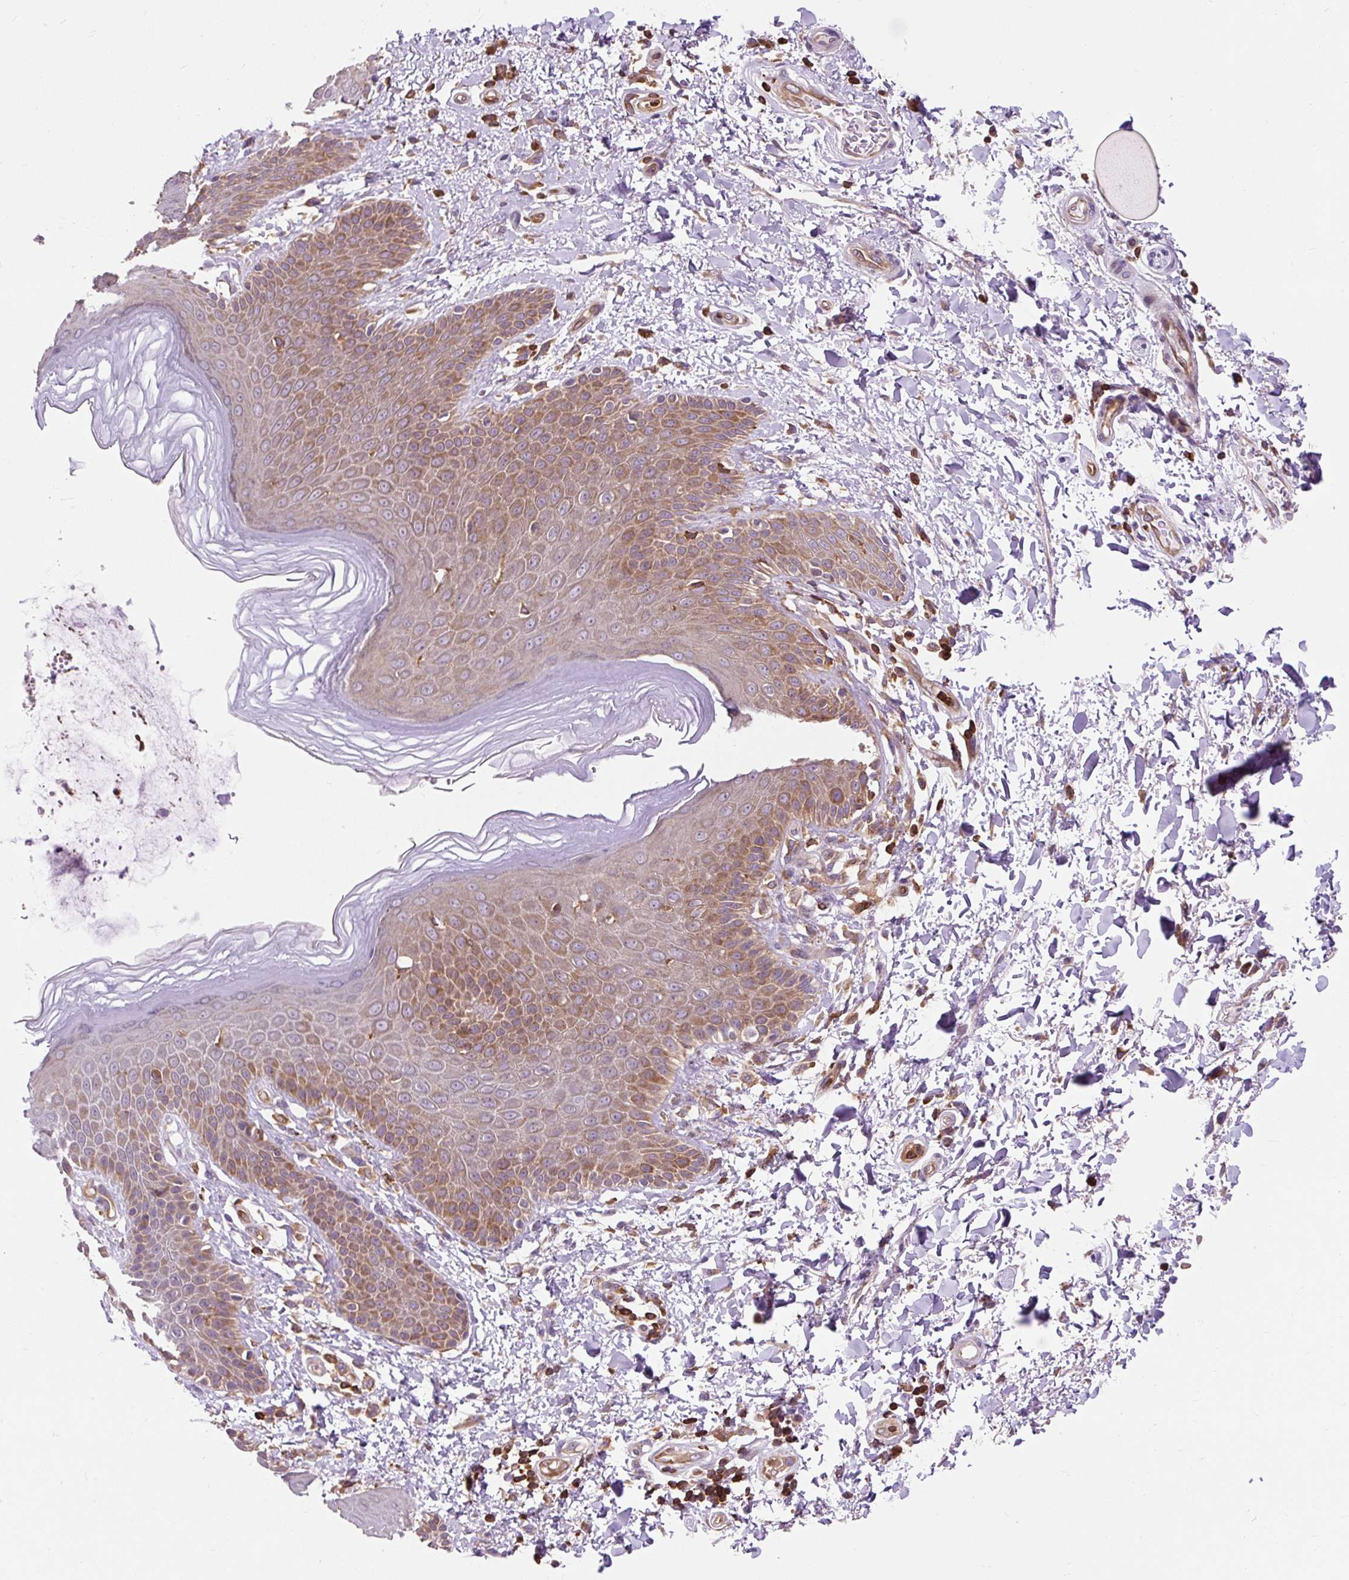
{"staining": {"intensity": "moderate", "quantity": "25%-75%", "location": "cytoplasmic/membranous"}, "tissue": "skin", "cell_type": "Epidermal cells", "image_type": "normal", "snomed": [{"axis": "morphology", "description": "Normal tissue, NOS"}, {"axis": "topography", "description": "Peripheral nerve tissue"}], "caption": "A brown stain labels moderate cytoplasmic/membranous expression of a protein in epidermal cells of normal human skin. Nuclei are stained in blue.", "gene": "CISD3", "patient": {"sex": "male", "age": 51}}